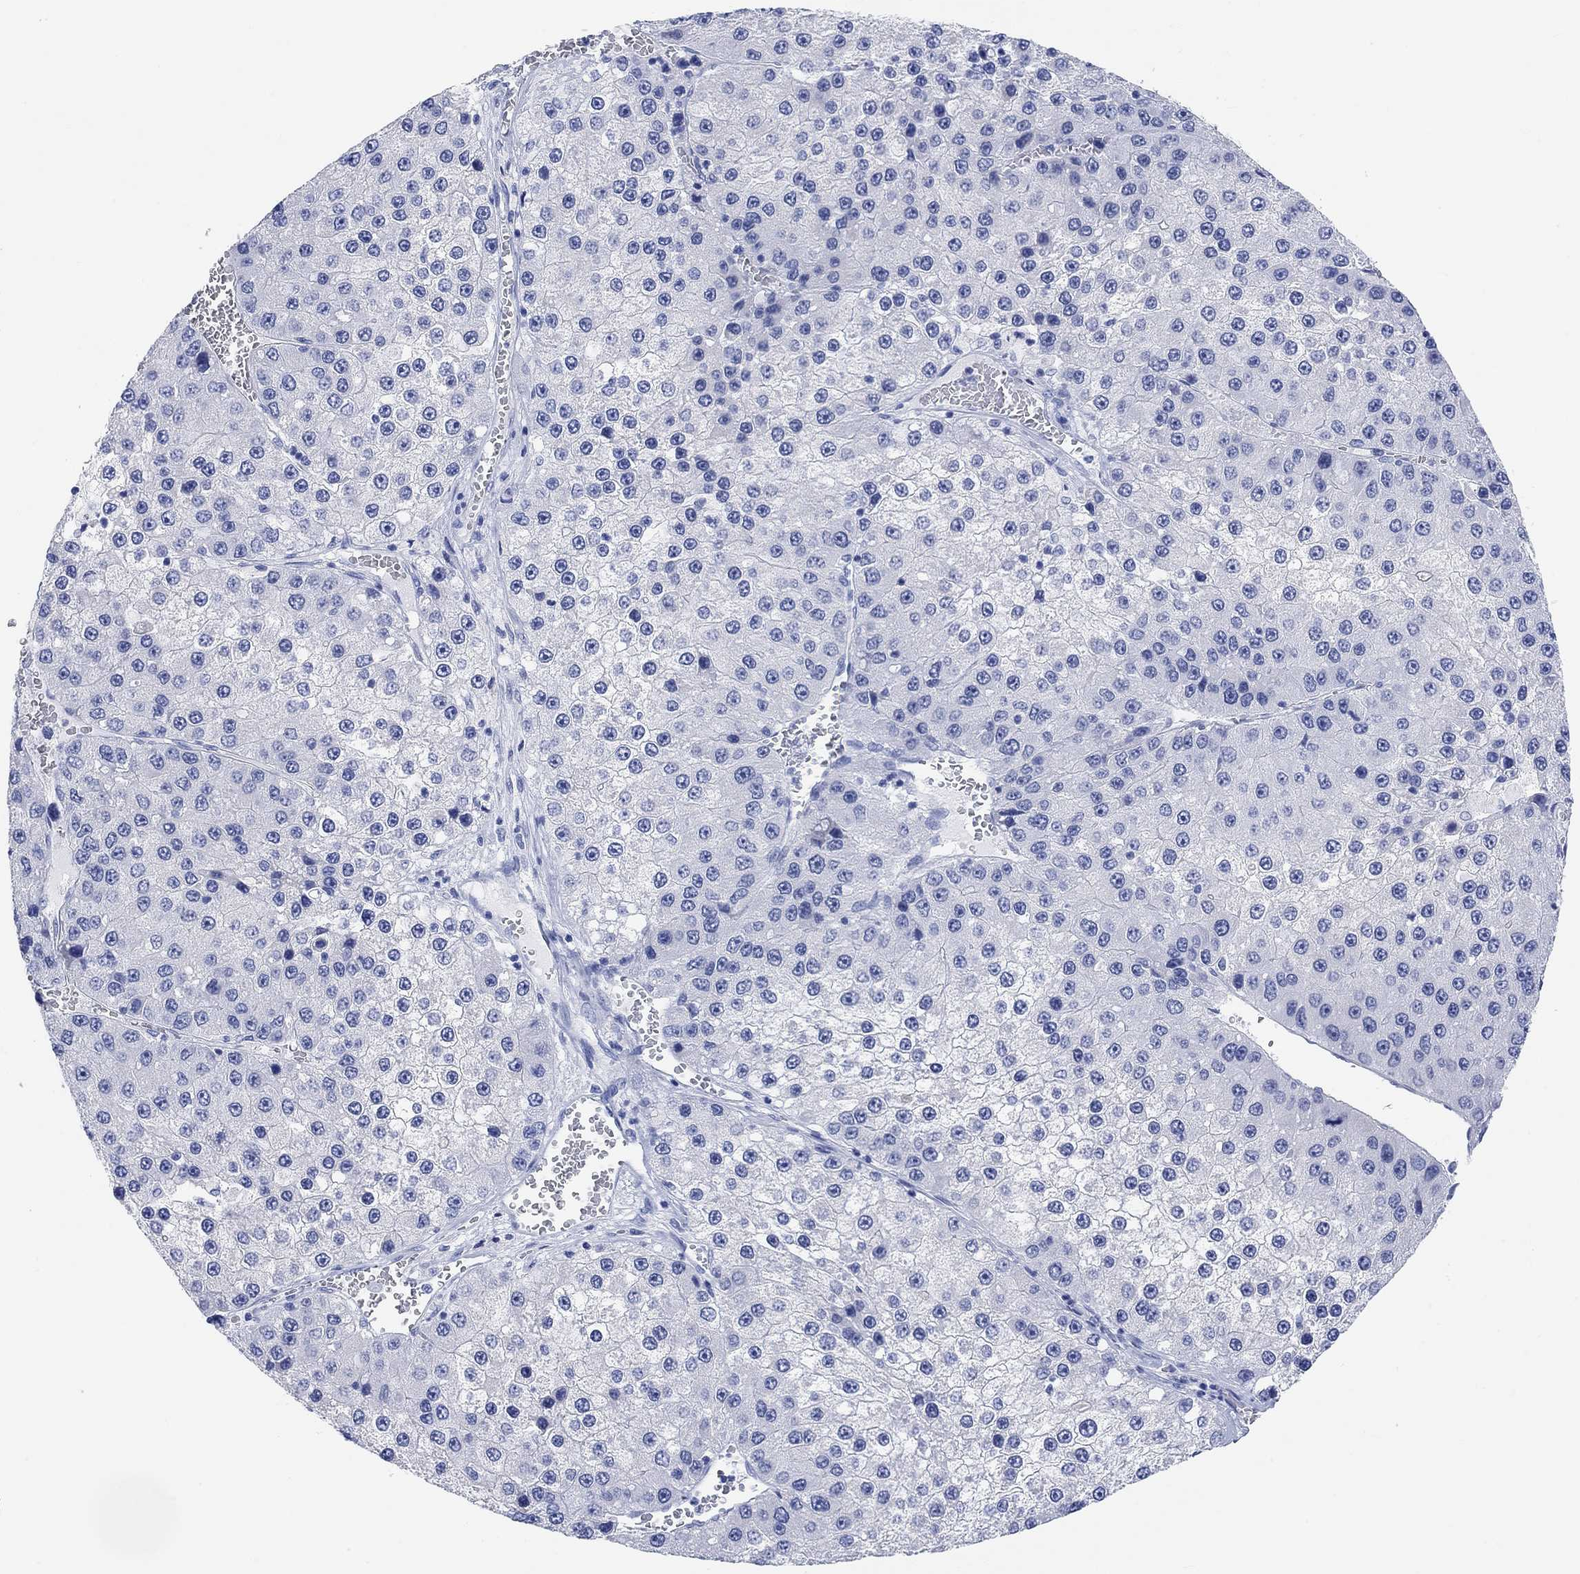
{"staining": {"intensity": "negative", "quantity": "none", "location": "none"}, "tissue": "liver cancer", "cell_type": "Tumor cells", "image_type": "cancer", "snomed": [{"axis": "morphology", "description": "Carcinoma, Hepatocellular, NOS"}, {"axis": "topography", "description": "Liver"}], "caption": "Liver cancer (hepatocellular carcinoma) was stained to show a protein in brown. There is no significant staining in tumor cells.", "gene": "XIRP2", "patient": {"sex": "female", "age": 73}}